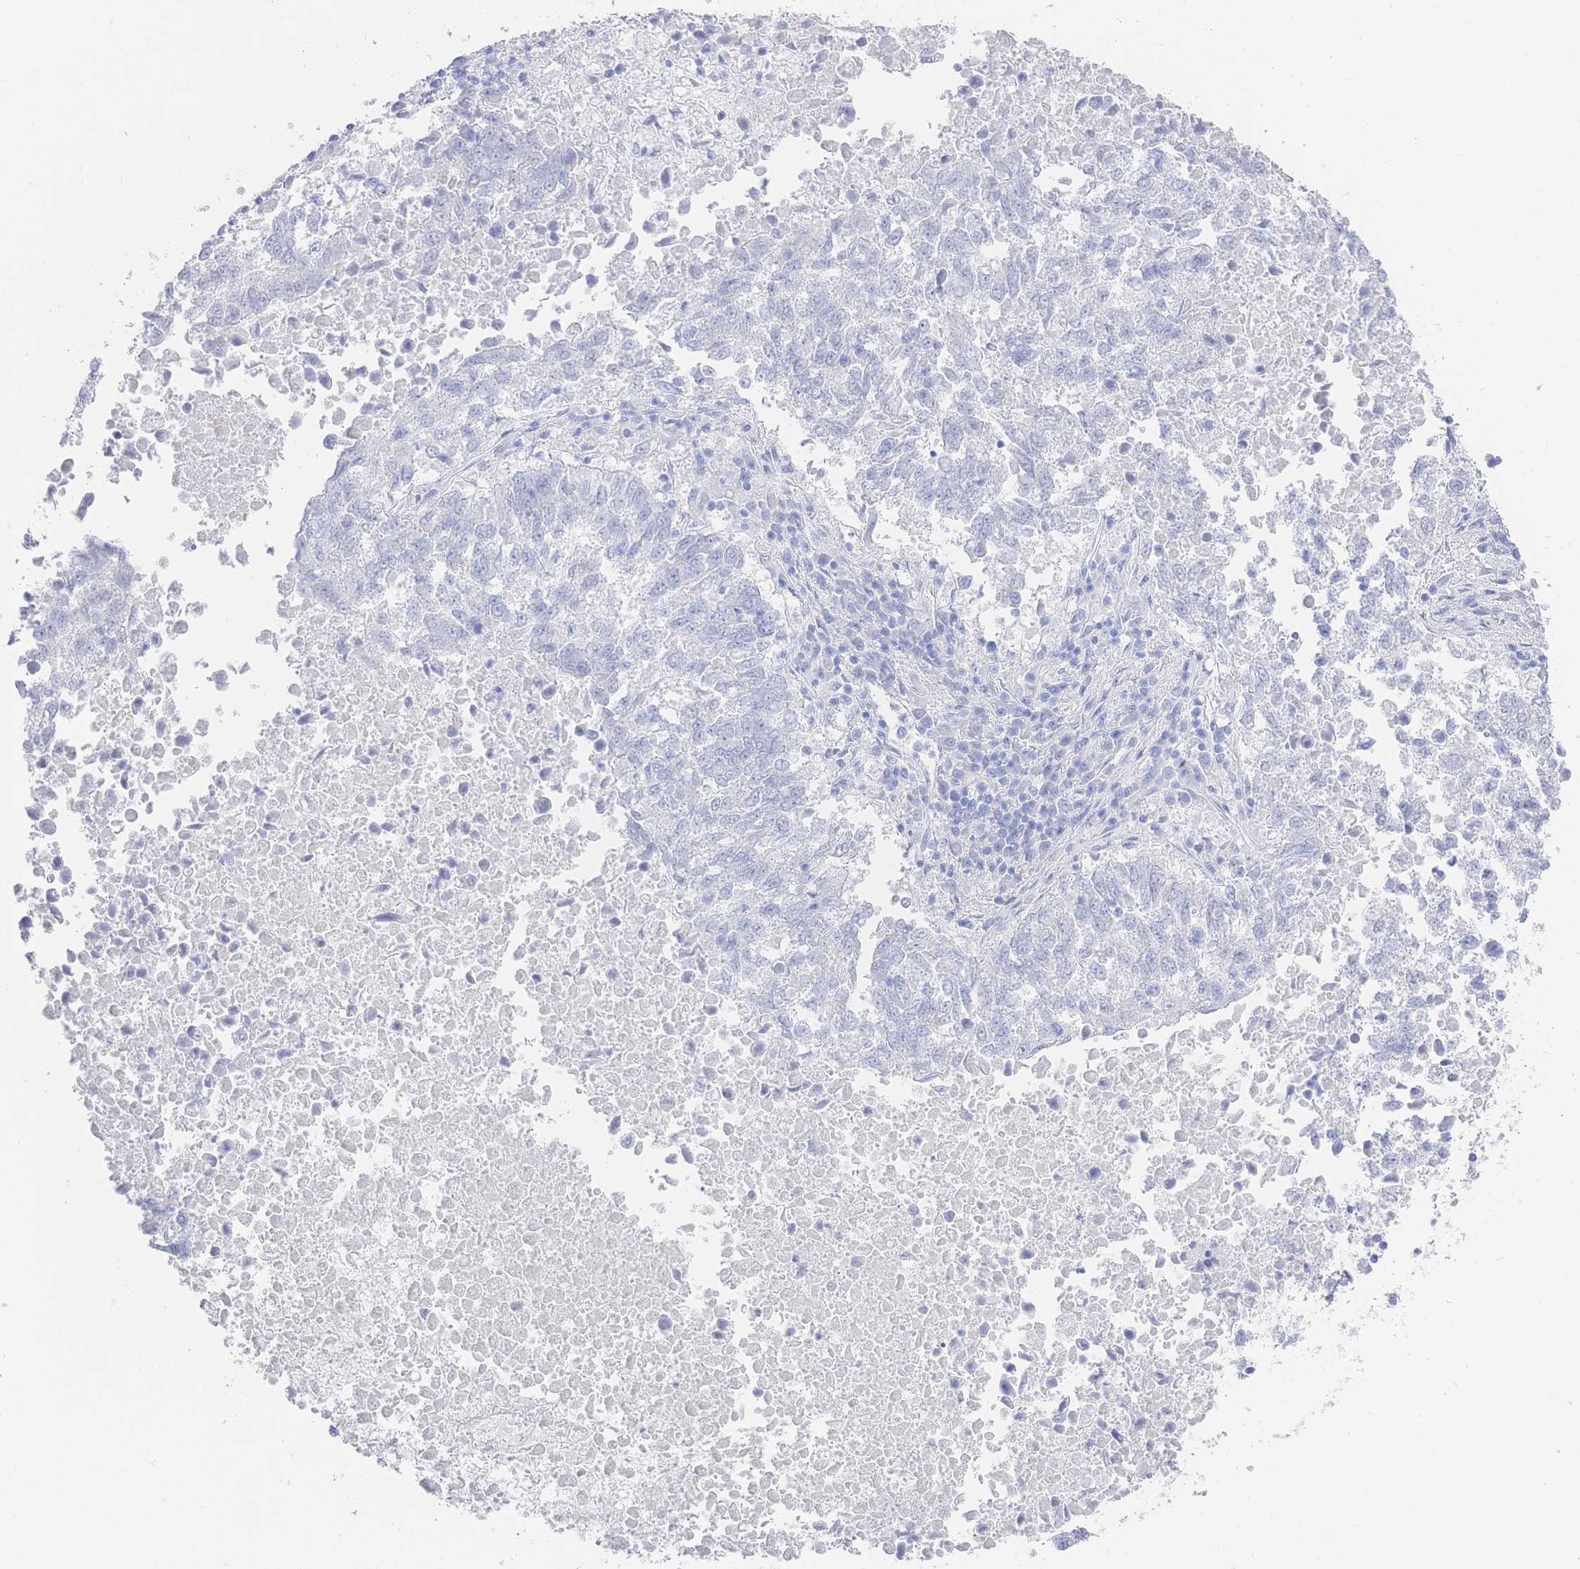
{"staining": {"intensity": "negative", "quantity": "none", "location": "none"}, "tissue": "lung cancer", "cell_type": "Tumor cells", "image_type": "cancer", "snomed": [{"axis": "morphology", "description": "Squamous cell carcinoma, NOS"}, {"axis": "topography", "description": "Lung"}], "caption": "This is an immunohistochemistry (IHC) histopathology image of human lung squamous cell carcinoma. There is no positivity in tumor cells.", "gene": "LRRC37A", "patient": {"sex": "male", "age": 73}}